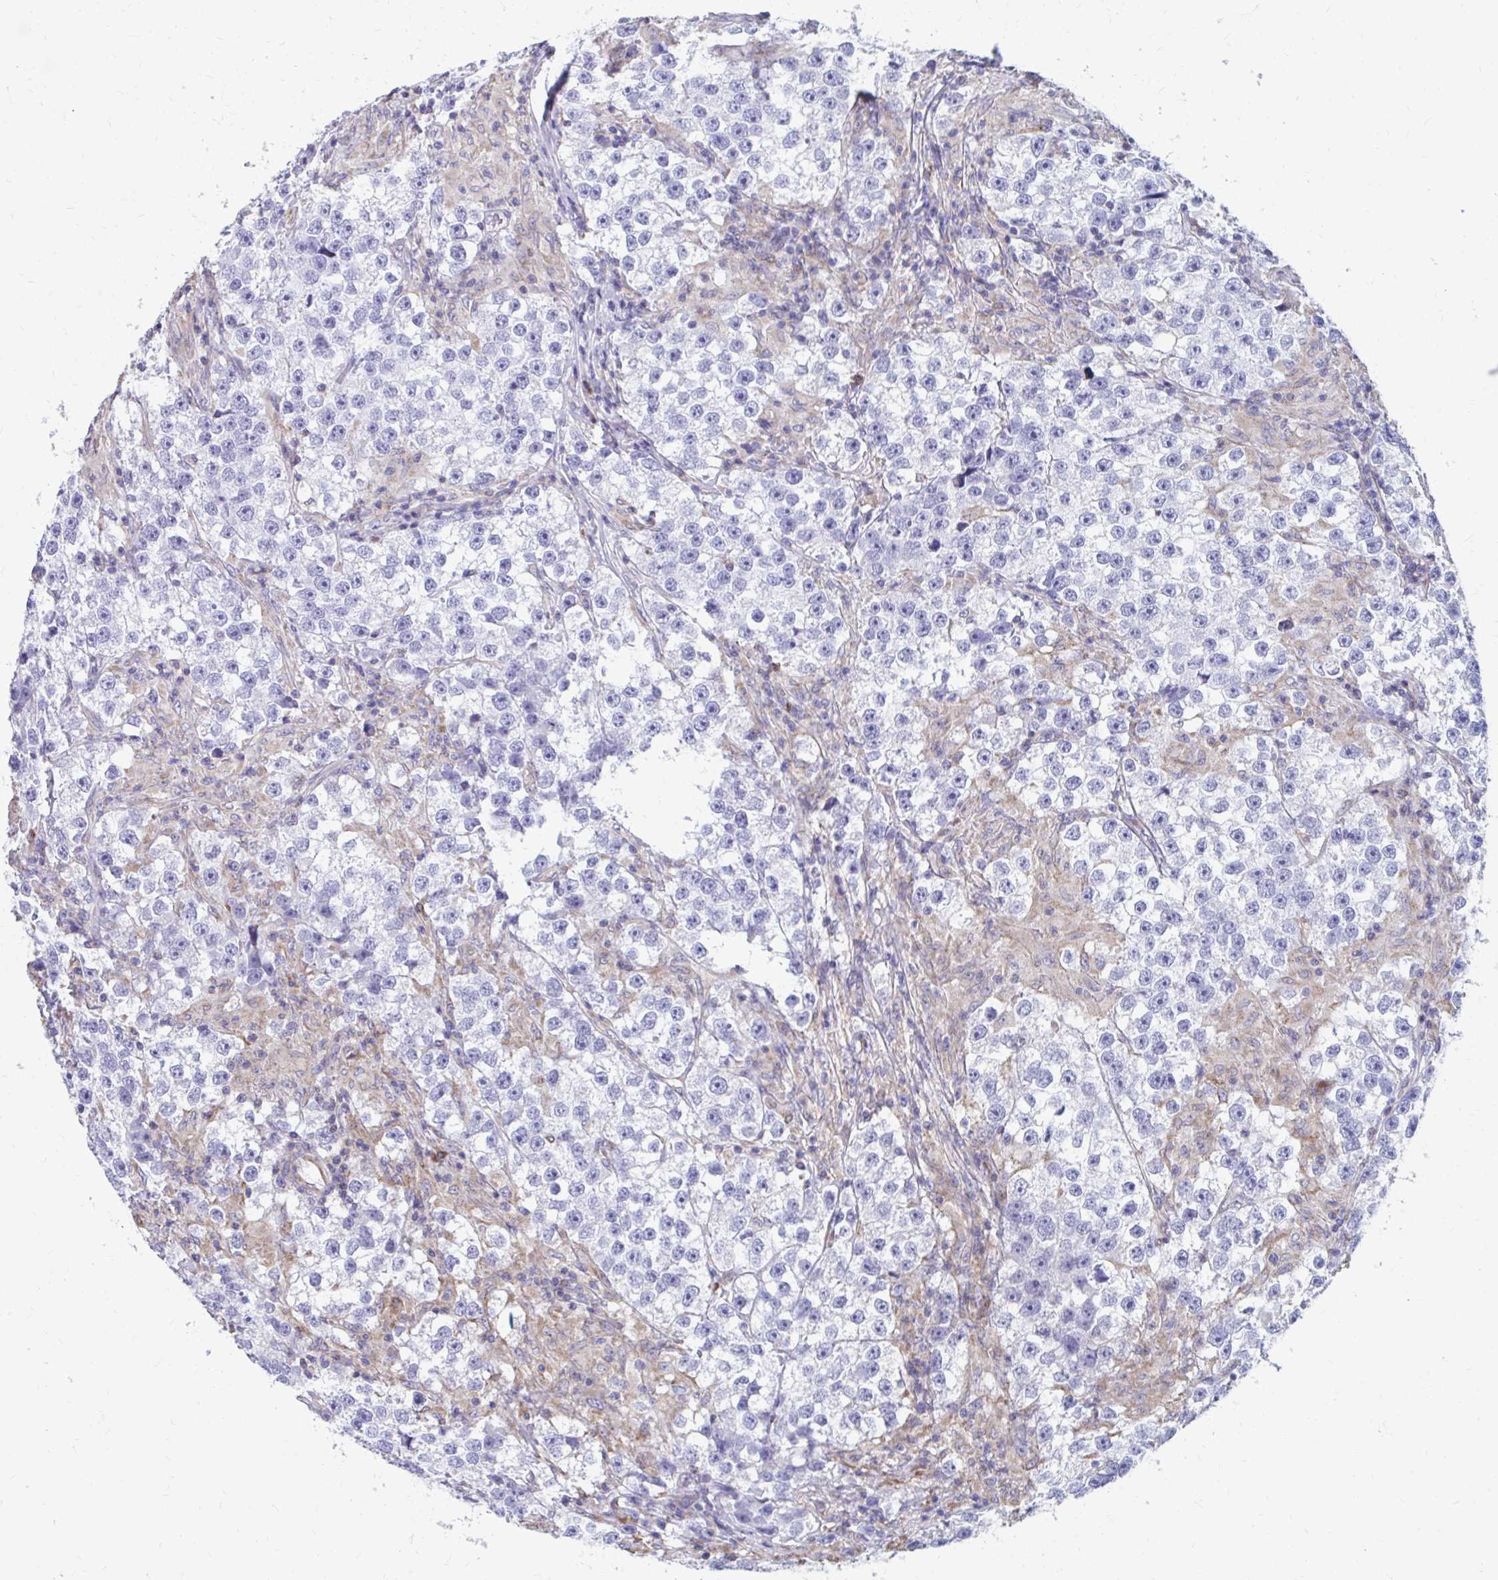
{"staining": {"intensity": "negative", "quantity": "none", "location": "none"}, "tissue": "testis cancer", "cell_type": "Tumor cells", "image_type": "cancer", "snomed": [{"axis": "morphology", "description": "Seminoma, NOS"}, {"axis": "topography", "description": "Testis"}], "caption": "High power microscopy photomicrograph of an immunohistochemistry micrograph of testis seminoma, revealing no significant staining in tumor cells.", "gene": "FKBP2", "patient": {"sex": "male", "age": 46}}